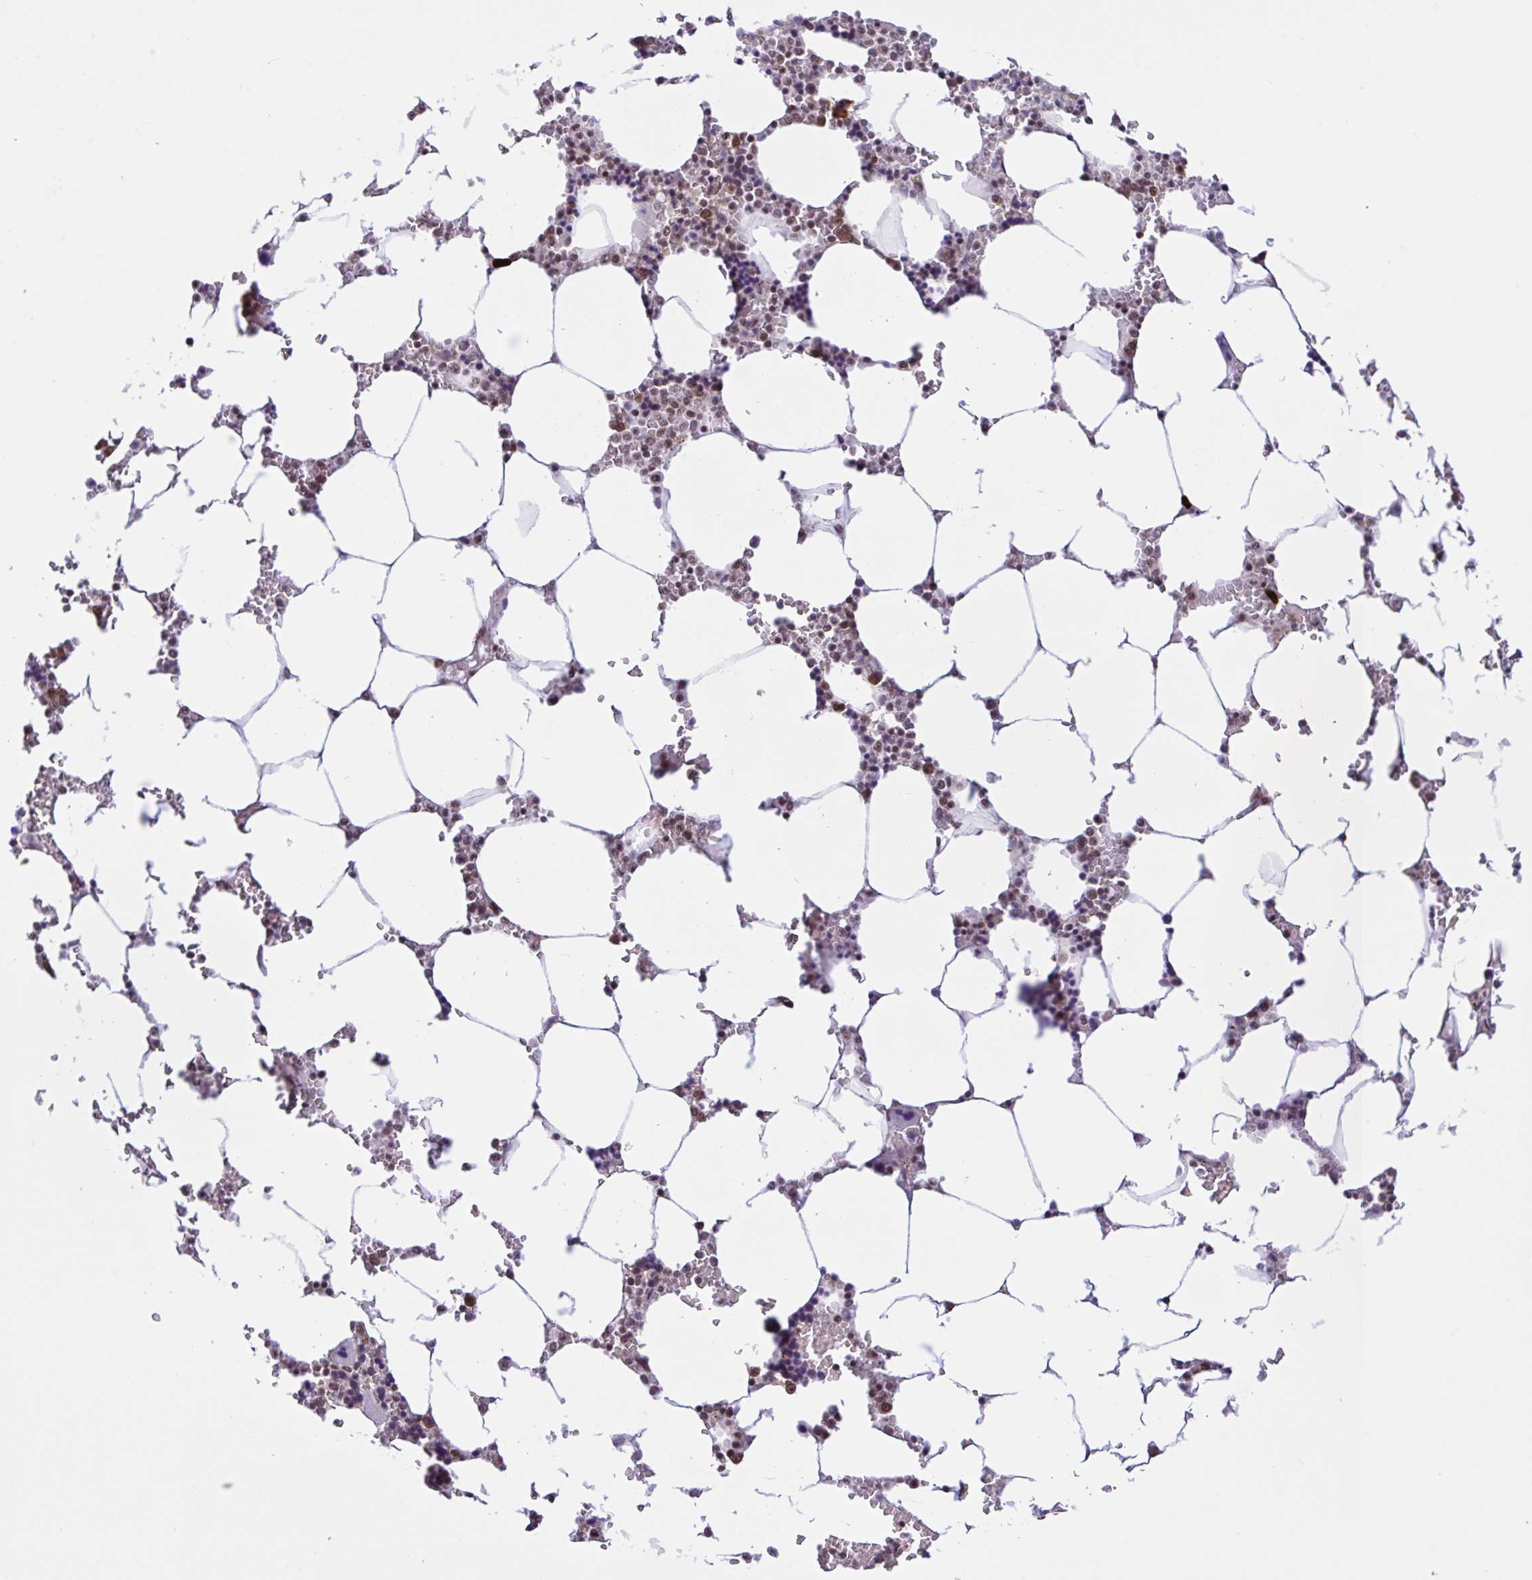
{"staining": {"intensity": "moderate", "quantity": "<25%", "location": "nuclear"}, "tissue": "bone marrow", "cell_type": "Hematopoietic cells", "image_type": "normal", "snomed": [{"axis": "morphology", "description": "Normal tissue, NOS"}, {"axis": "topography", "description": "Bone marrow"}], "caption": "Bone marrow stained with DAB IHC shows low levels of moderate nuclear staining in about <25% of hematopoietic cells.", "gene": "CCDC12", "patient": {"sex": "male", "age": 64}}